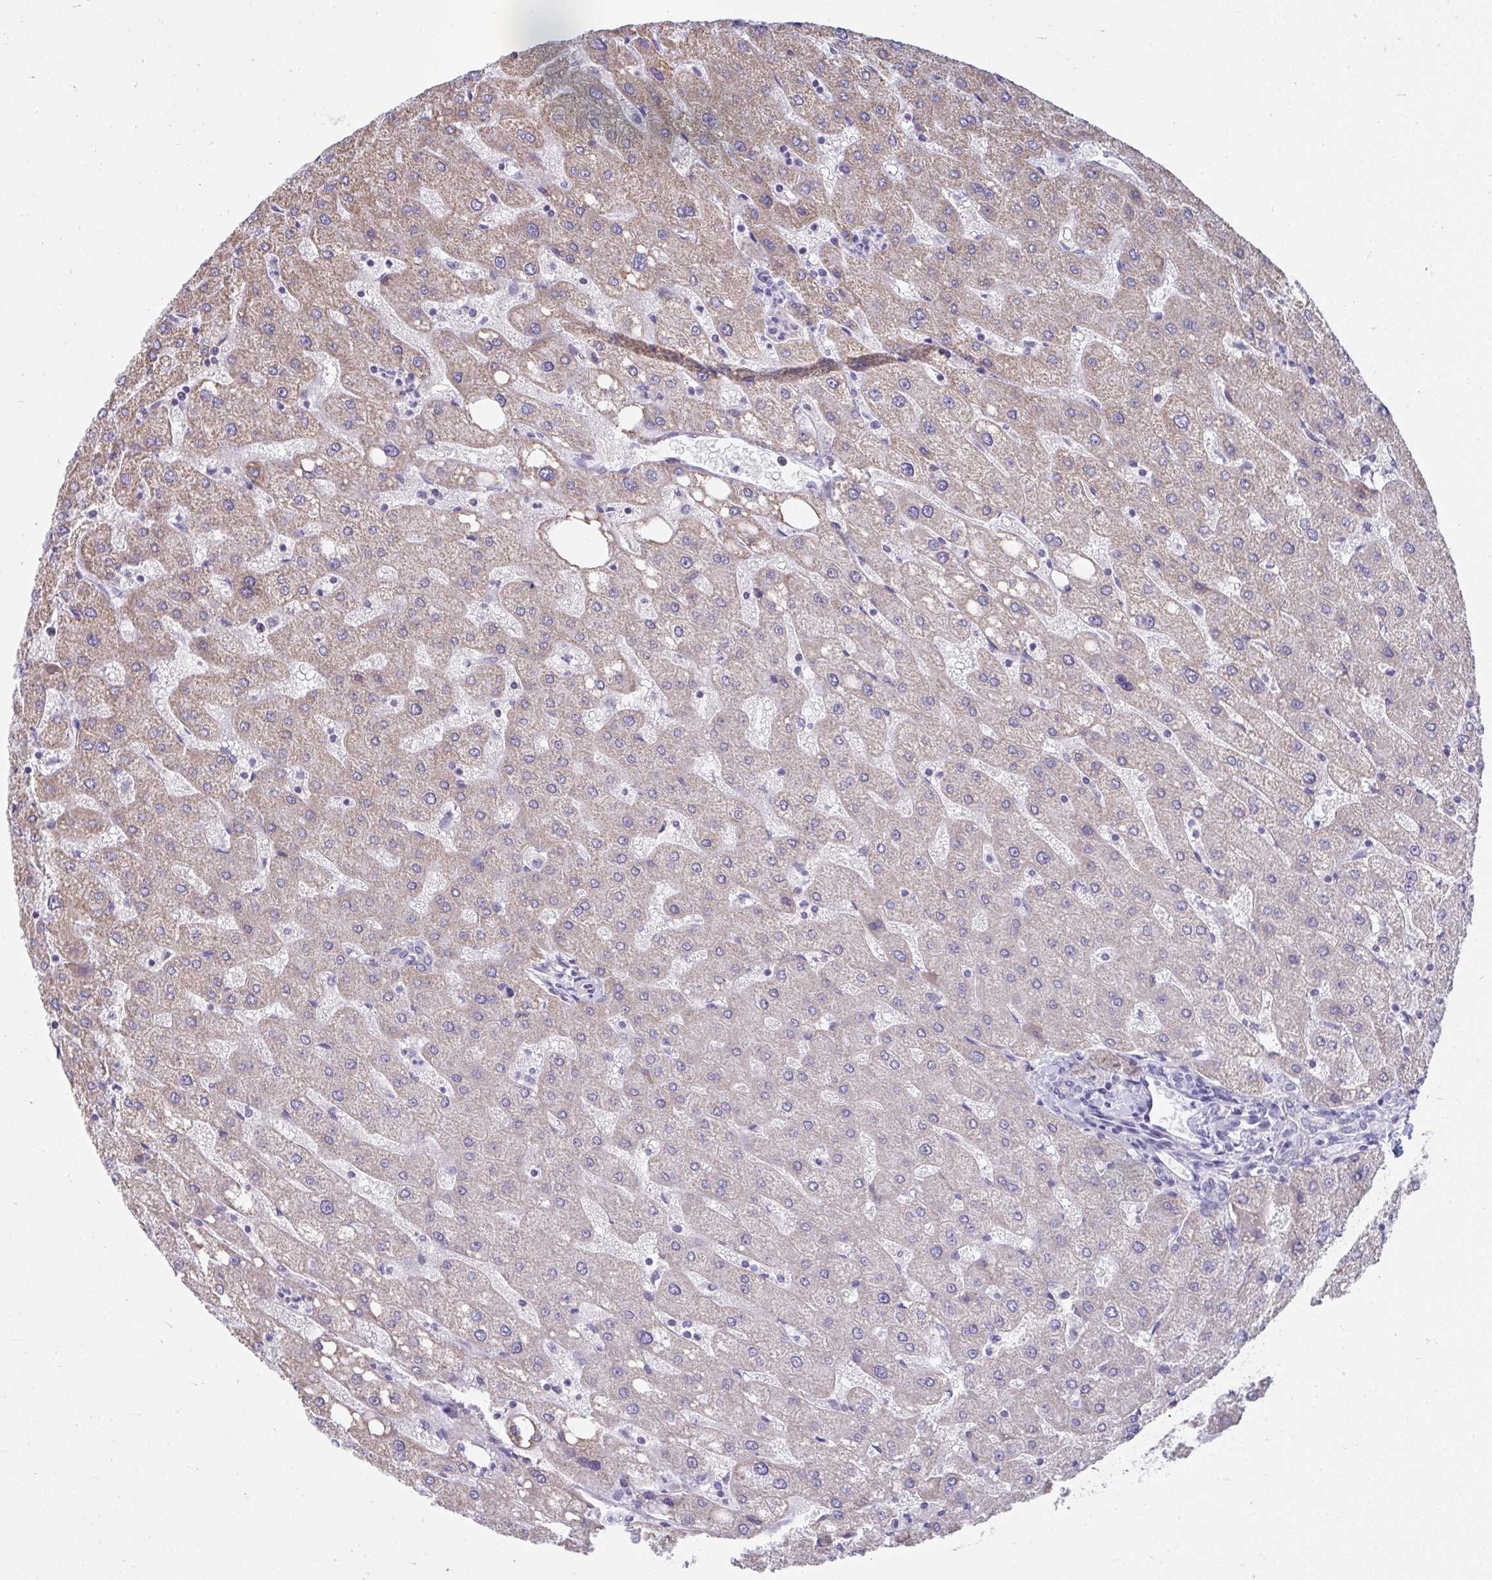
{"staining": {"intensity": "negative", "quantity": "none", "location": "none"}, "tissue": "liver", "cell_type": "Cholangiocytes", "image_type": "normal", "snomed": [{"axis": "morphology", "description": "Normal tissue, NOS"}, {"axis": "topography", "description": "Liver"}], "caption": "IHC histopathology image of normal liver stained for a protein (brown), which displays no expression in cholangiocytes.", "gene": "SLC6A1", "patient": {"sex": "male", "age": 67}}